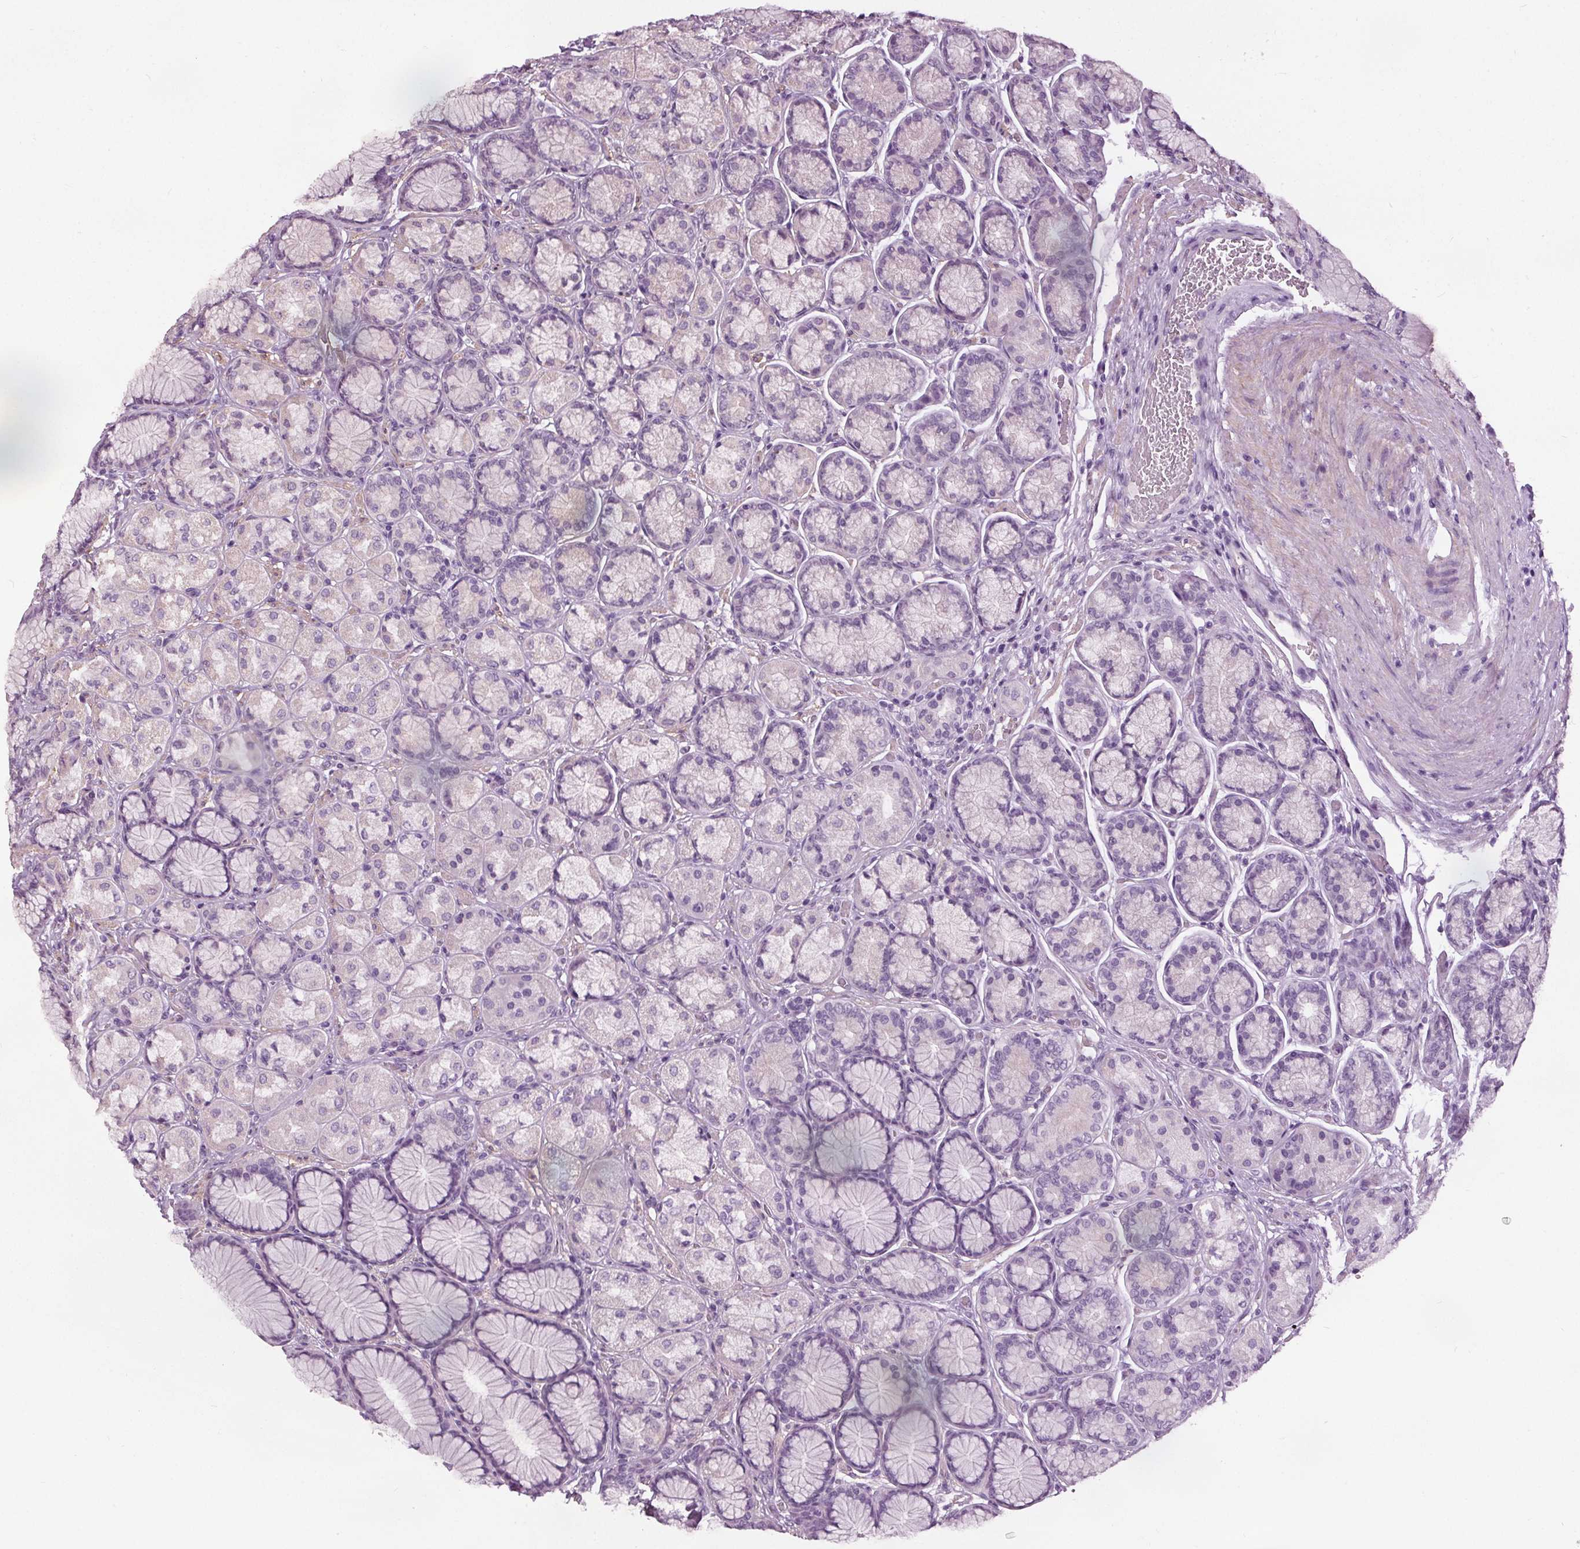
{"staining": {"intensity": "negative", "quantity": "none", "location": "none"}, "tissue": "stomach", "cell_type": "Glandular cells", "image_type": "normal", "snomed": [{"axis": "morphology", "description": "Normal tissue, NOS"}, {"axis": "morphology", "description": "Adenocarcinoma, NOS"}, {"axis": "morphology", "description": "Adenocarcinoma, High grade"}, {"axis": "topography", "description": "Stomach, upper"}, {"axis": "topography", "description": "Stomach"}], "caption": "High magnification brightfield microscopy of normal stomach stained with DAB (3,3'-diaminobenzidine) (brown) and counterstained with hematoxylin (blue): glandular cells show no significant positivity. (Stains: DAB (3,3'-diaminobenzidine) IHC with hematoxylin counter stain, Microscopy: brightfield microscopy at high magnification).", "gene": "RASA1", "patient": {"sex": "female", "age": 65}}